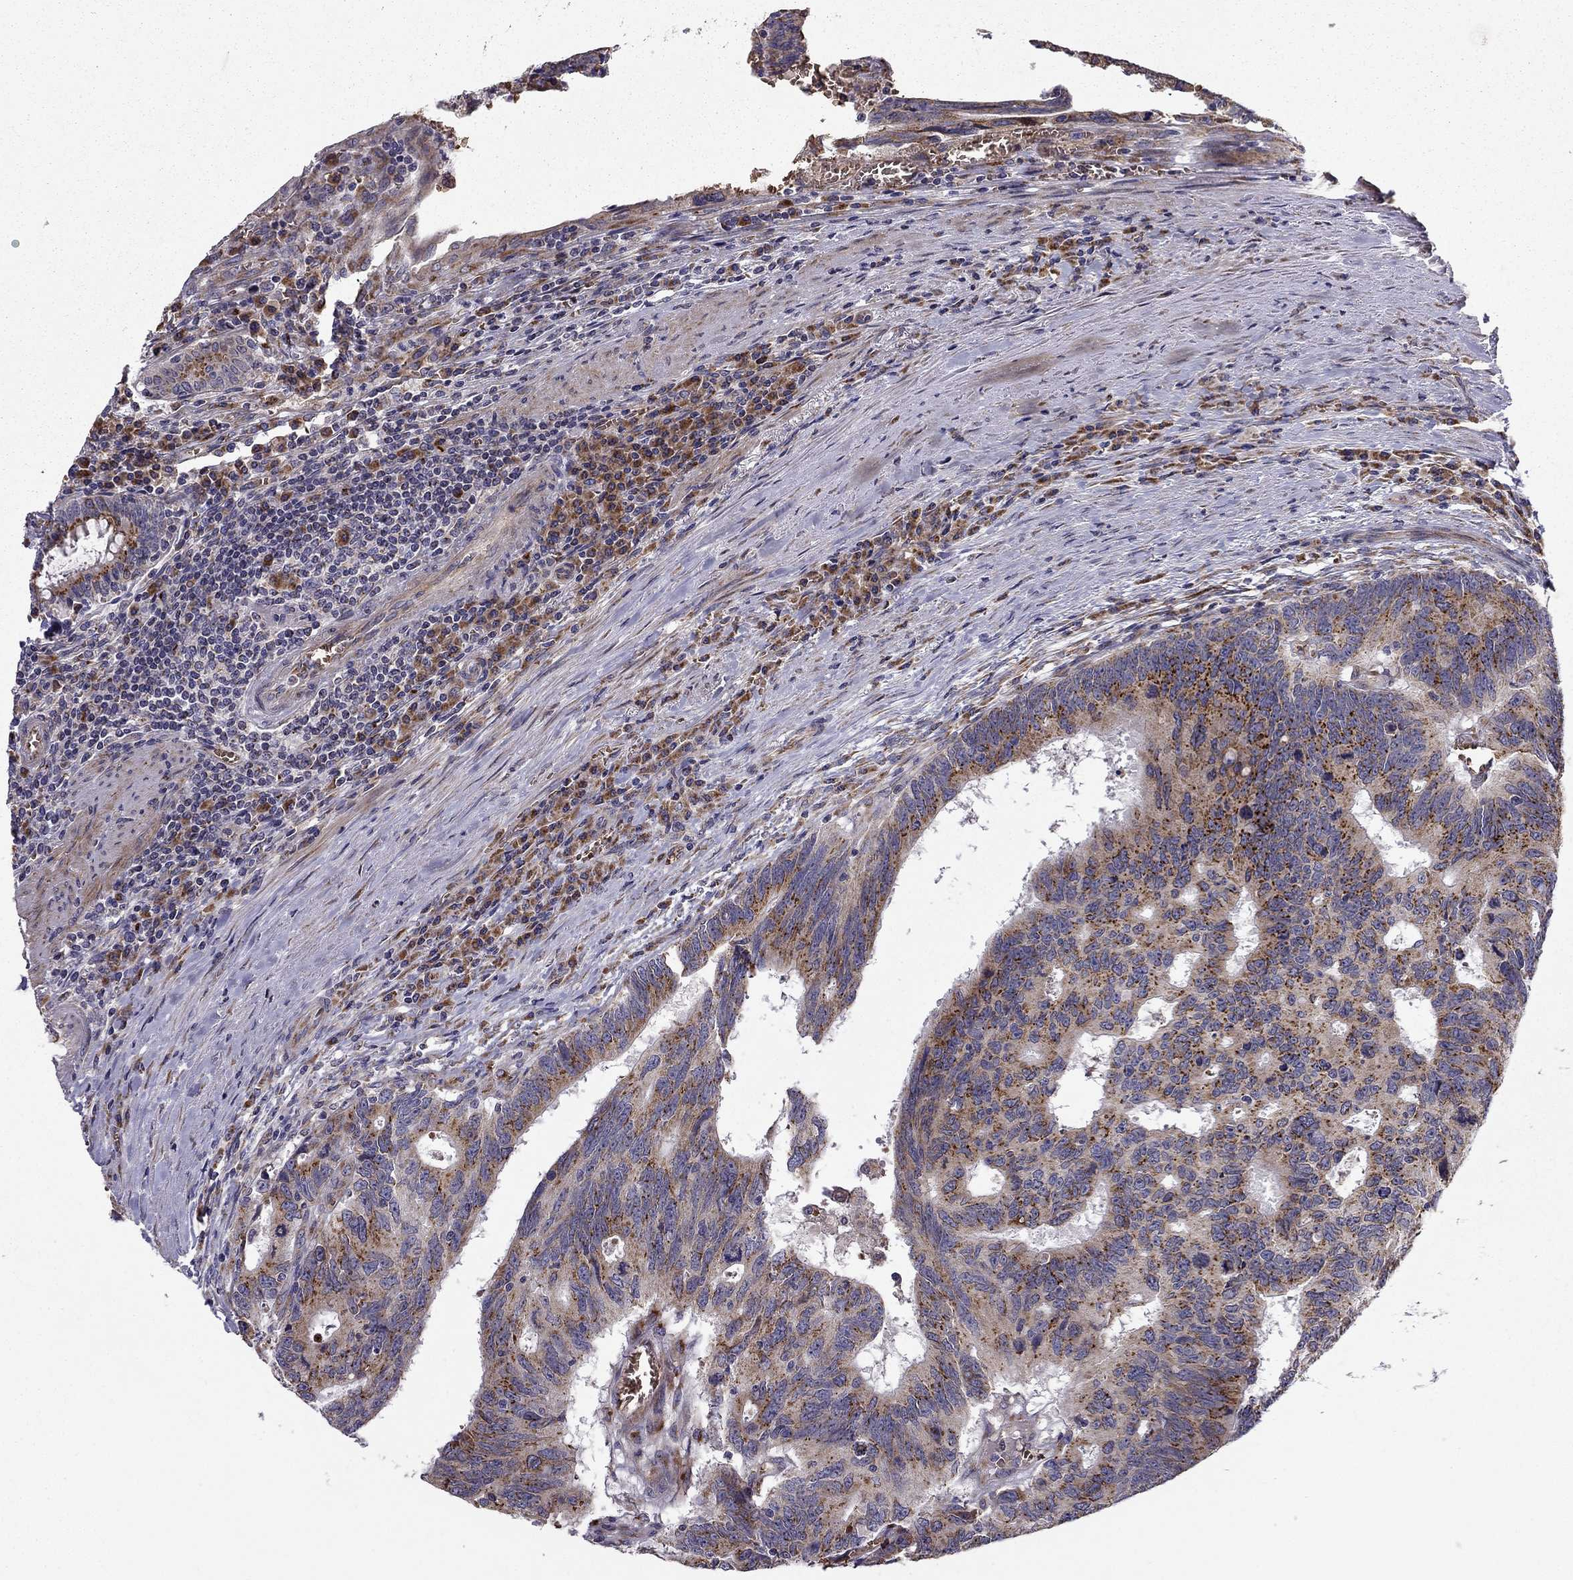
{"staining": {"intensity": "strong", "quantity": "25%-75%", "location": "cytoplasmic/membranous"}, "tissue": "colorectal cancer", "cell_type": "Tumor cells", "image_type": "cancer", "snomed": [{"axis": "morphology", "description": "Adenocarcinoma, NOS"}, {"axis": "topography", "description": "Colon"}], "caption": "IHC photomicrograph of adenocarcinoma (colorectal) stained for a protein (brown), which displays high levels of strong cytoplasmic/membranous positivity in approximately 25%-75% of tumor cells.", "gene": "B4GALT7", "patient": {"sex": "female", "age": 77}}